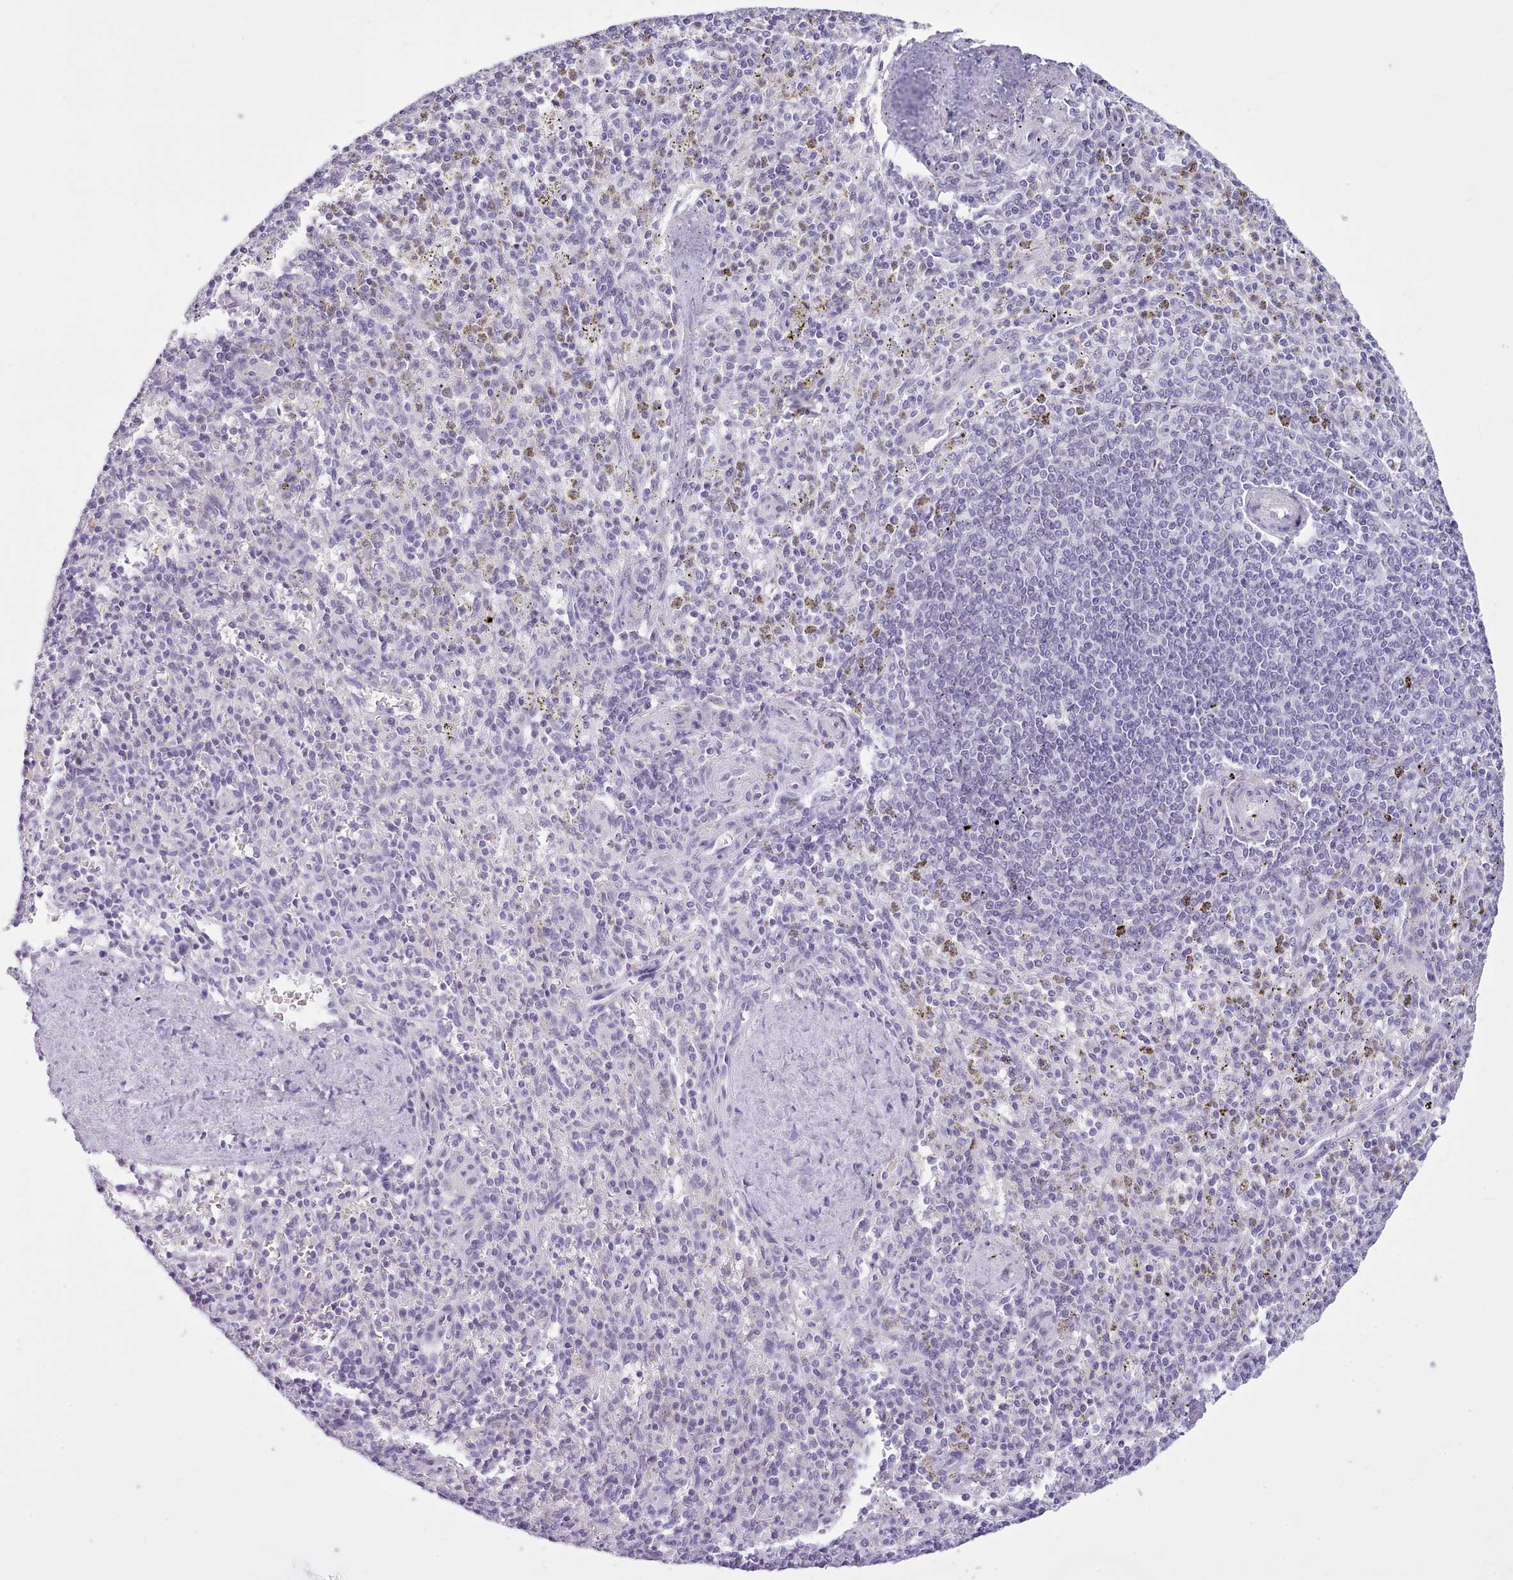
{"staining": {"intensity": "negative", "quantity": "none", "location": "none"}, "tissue": "spleen", "cell_type": "Cells in red pulp", "image_type": "normal", "snomed": [{"axis": "morphology", "description": "Normal tissue, NOS"}, {"axis": "topography", "description": "Spleen"}], "caption": "Cells in red pulp show no significant staining in unremarkable spleen. (Immunohistochemistry (ihc), brightfield microscopy, high magnification).", "gene": "FBXO48", "patient": {"sex": "male", "age": 72}}